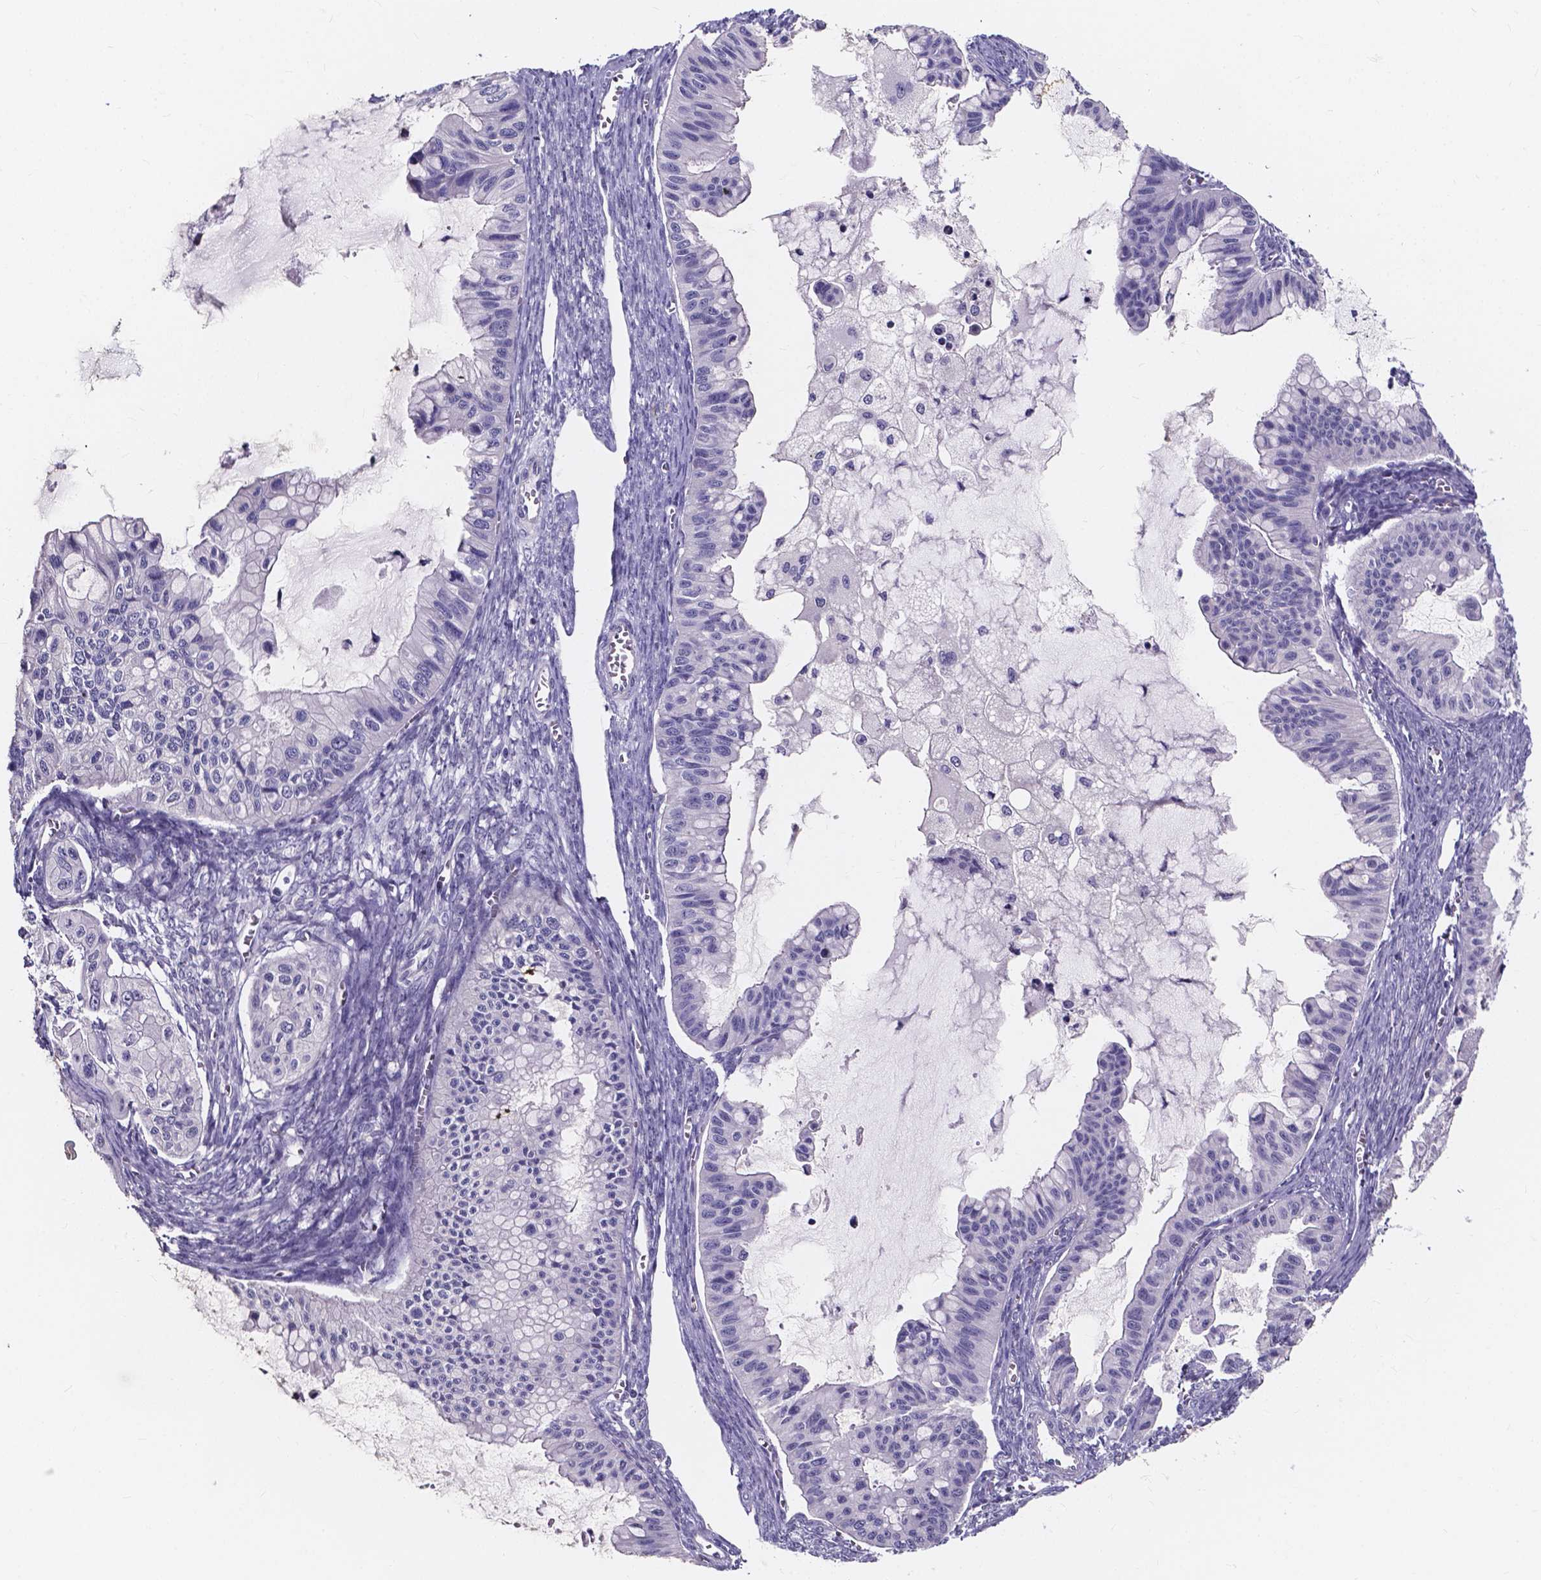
{"staining": {"intensity": "negative", "quantity": "none", "location": "none"}, "tissue": "ovarian cancer", "cell_type": "Tumor cells", "image_type": "cancer", "snomed": [{"axis": "morphology", "description": "Cystadenocarcinoma, mucinous, NOS"}, {"axis": "topography", "description": "Ovary"}], "caption": "This is an immunohistochemistry micrograph of ovarian cancer. There is no expression in tumor cells.", "gene": "SPOCD1", "patient": {"sex": "female", "age": 72}}